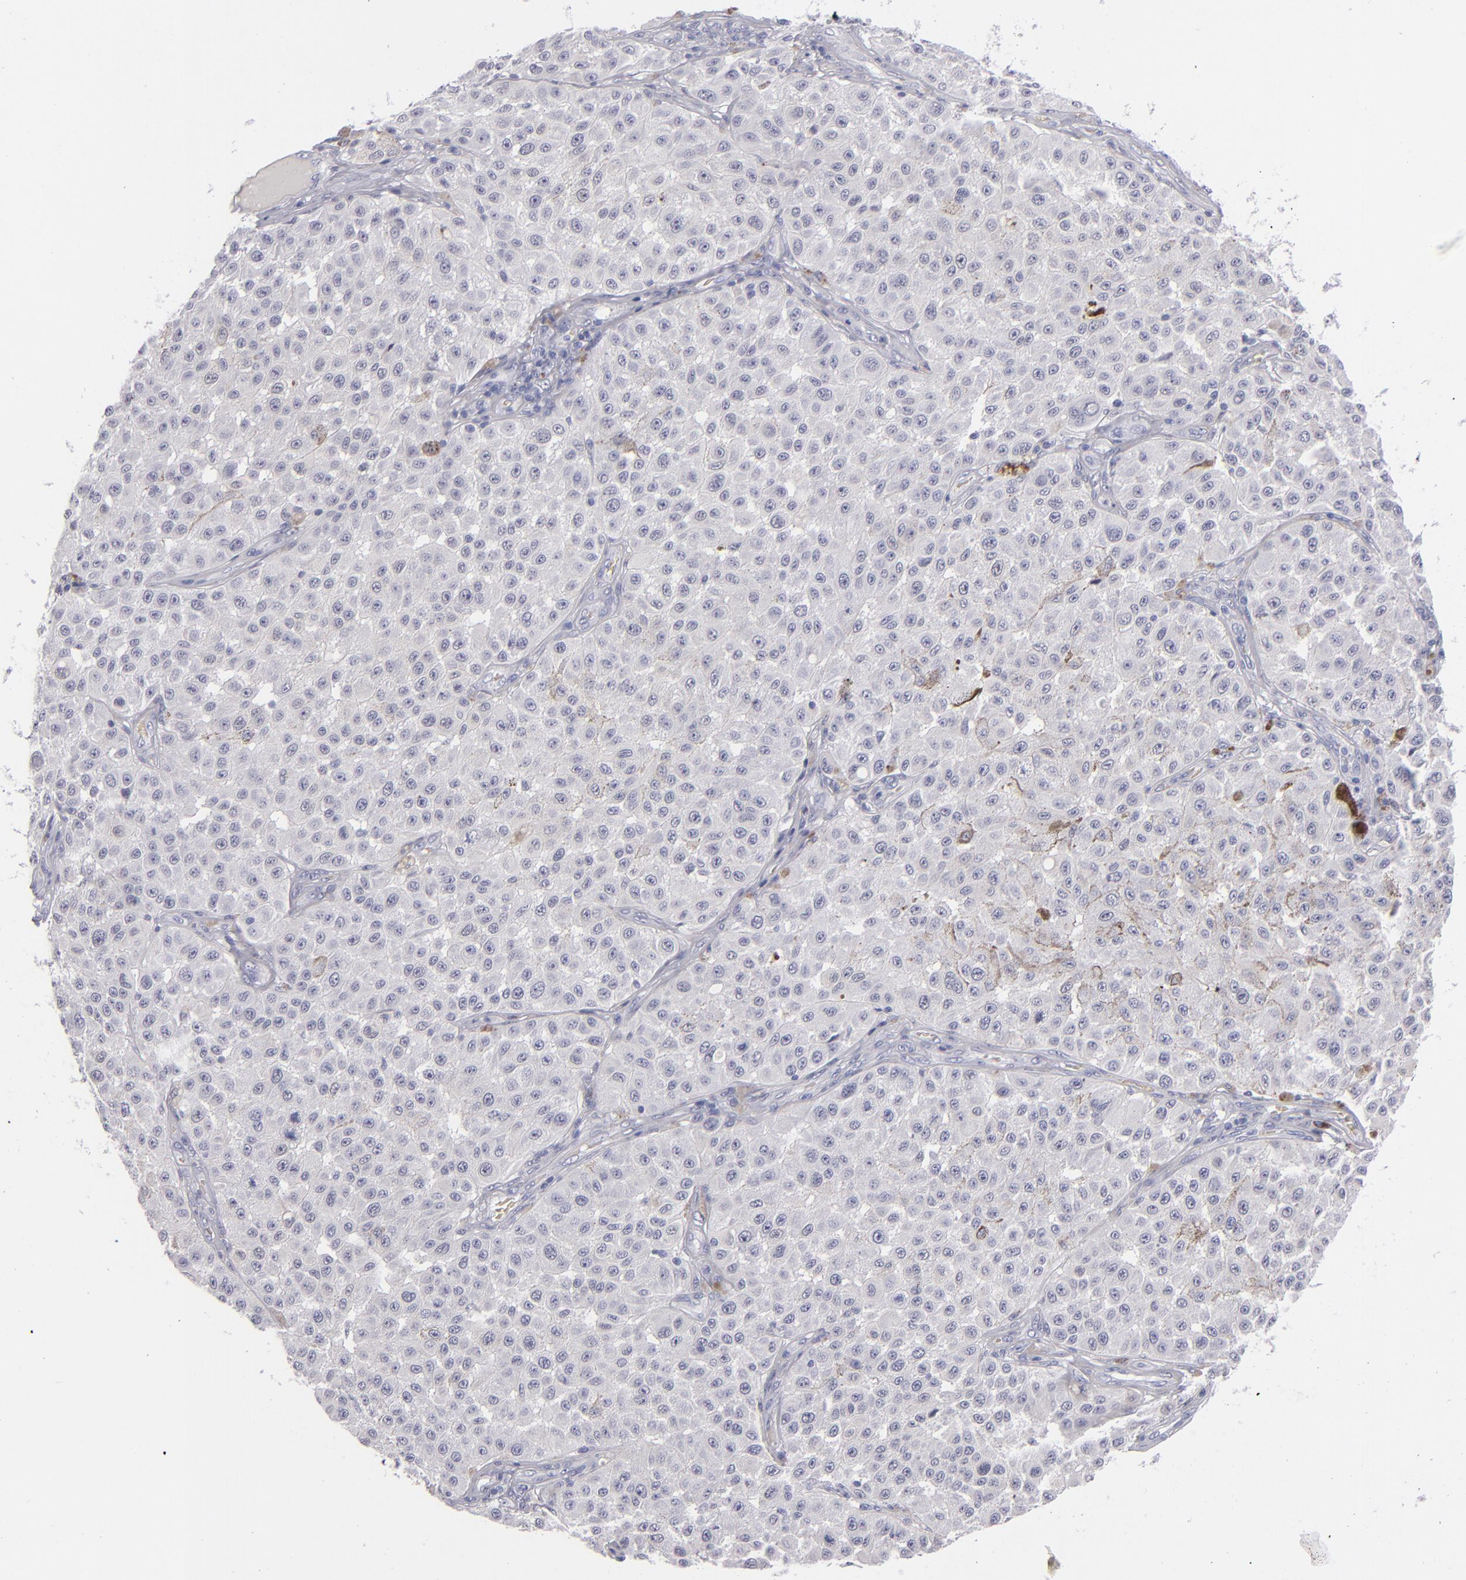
{"staining": {"intensity": "negative", "quantity": "none", "location": "none"}, "tissue": "melanoma", "cell_type": "Tumor cells", "image_type": "cancer", "snomed": [{"axis": "morphology", "description": "Malignant melanoma, NOS"}, {"axis": "topography", "description": "Skin"}], "caption": "Tumor cells are negative for protein expression in human melanoma.", "gene": "MYH11", "patient": {"sex": "female", "age": 64}}